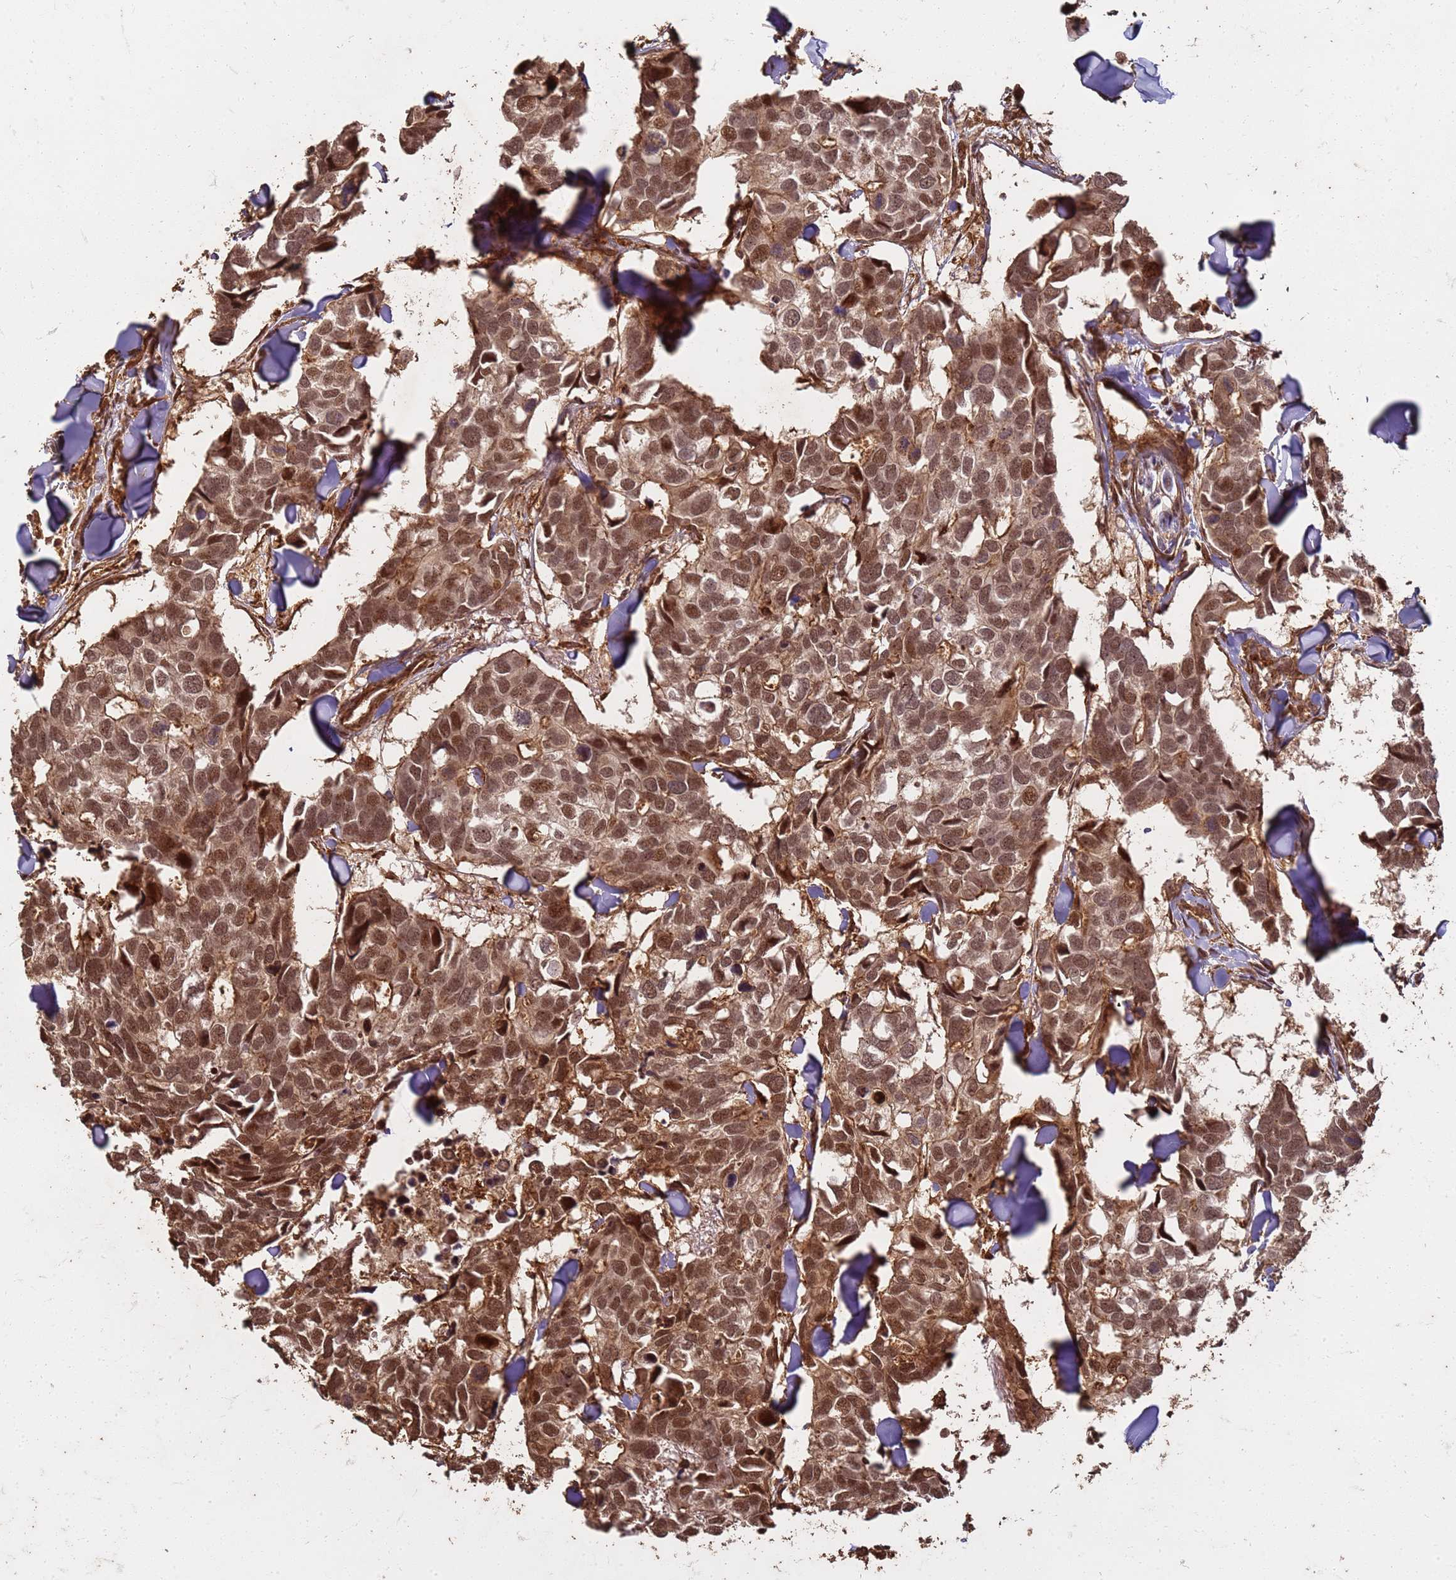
{"staining": {"intensity": "moderate", "quantity": ">75%", "location": "cytoplasmic/membranous,nuclear"}, "tissue": "breast cancer", "cell_type": "Tumor cells", "image_type": "cancer", "snomed": [{"axis": "morphology", "description": "Duct carcinoma"}, {"axis": "topography", "description": "Breast"}], "caption": "DAB immunohistochemical staining of breast cancer (infiltrating ductal carcinoma) shows moderate cytoplasmic/membranous and nuclear protein positivity in approximately >75% of tumor cells.", "gene": "KIF26A", "patient": {"sex": "female", "age": 83}}